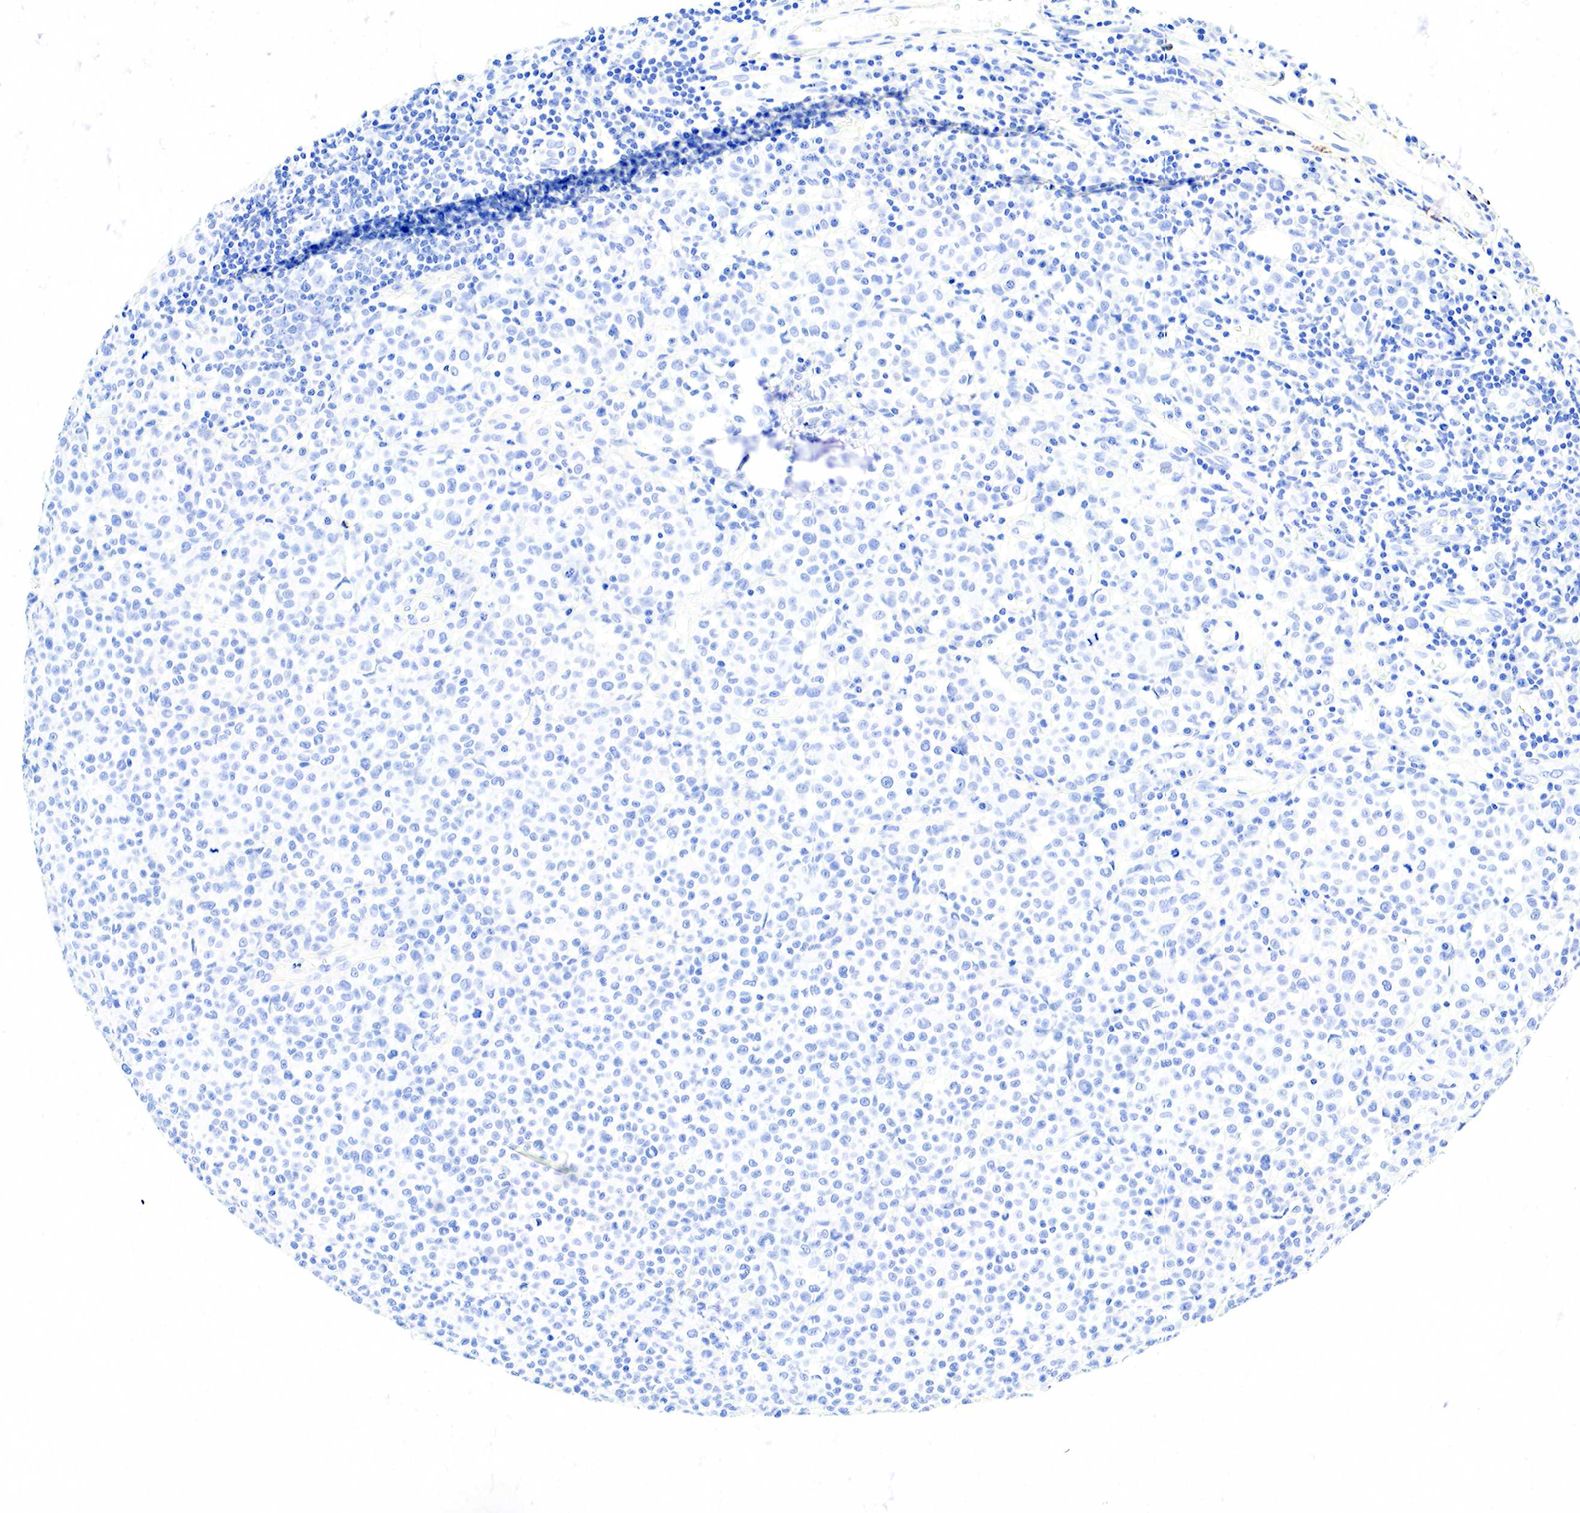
{"staining": {"intensity": "negative", "quantity": "none", "location": "none"}, "tissue": "melanoma", "cell_type": "Tumor cells", "image_type": "cancer", "snomed": [{"axis": "morphology", "description": "Malignant melanoma, Metastatic site"}, {"axis": "topography", "description": "Skin"}], "caption": "Immunohistochemistry (IHC) of malignant melanoma (metastatic site) demonstrates no expression in tumor cells.", "gene": "FUT4", "patient": {"sex": "male", "age": 32}}